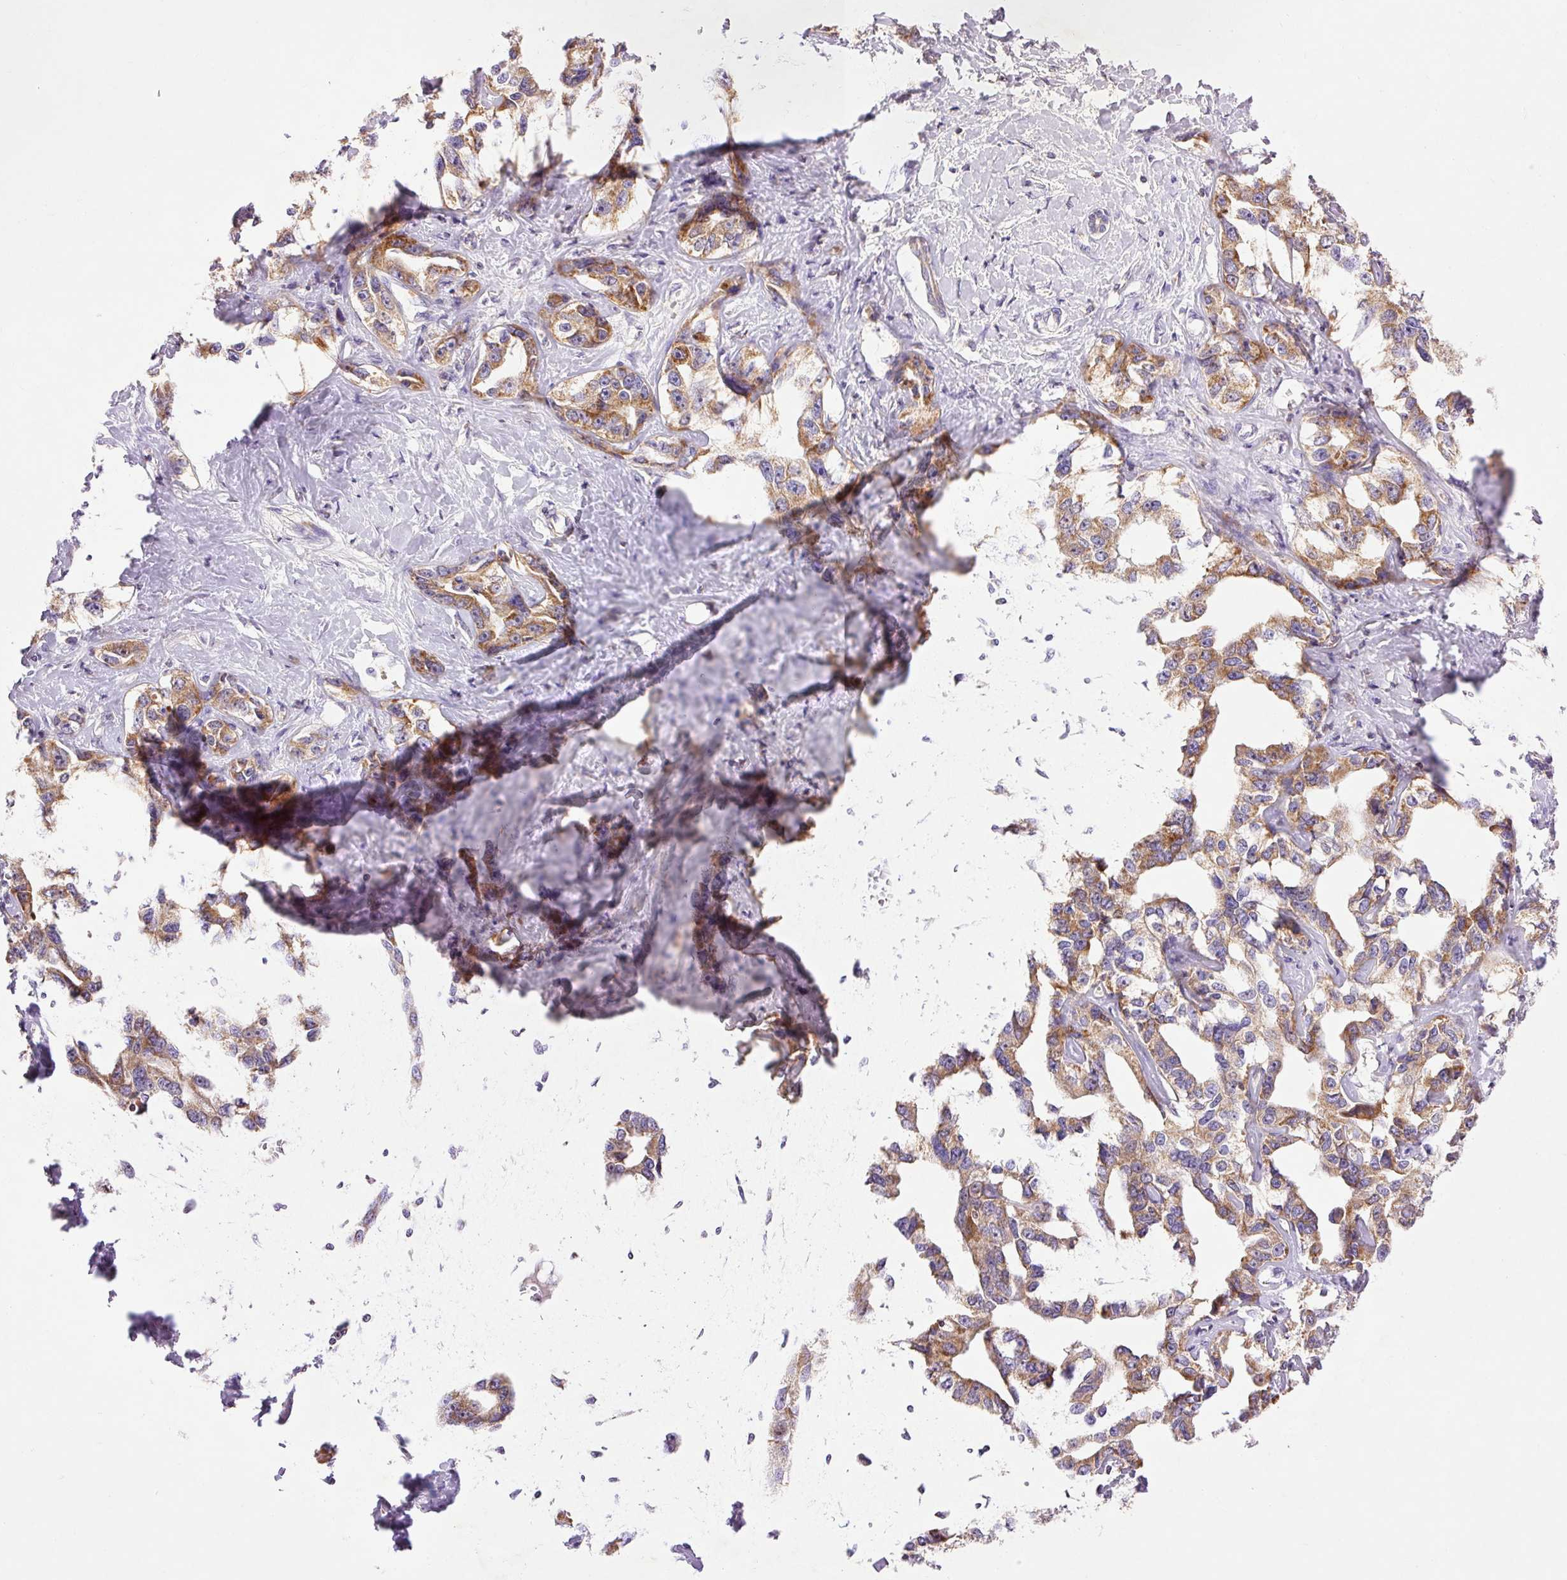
{"staining": {"intensity": "moderate", "quantity": ">75%", "location": "cytoplasmic/membranous"}, "tissue": "liver cancer", "cell_type": "Tumor cells", "image_type": "cancer", "snomed": [{"axis": "morphology", "description": "Cholangiocarcinoma"}, {"axis": "topography", "description": "Liver"}], "caption": "Immunohistochemistry (DAB (3,3'-diaminobenzidine)) staining of human cholangiocarcinoma (liver) shows moderate cytoplasmic/membranous protein expression in about >75% of tumor cells.", "gene": "IMMT", "patient": {"sex": "male", "age": 59}}